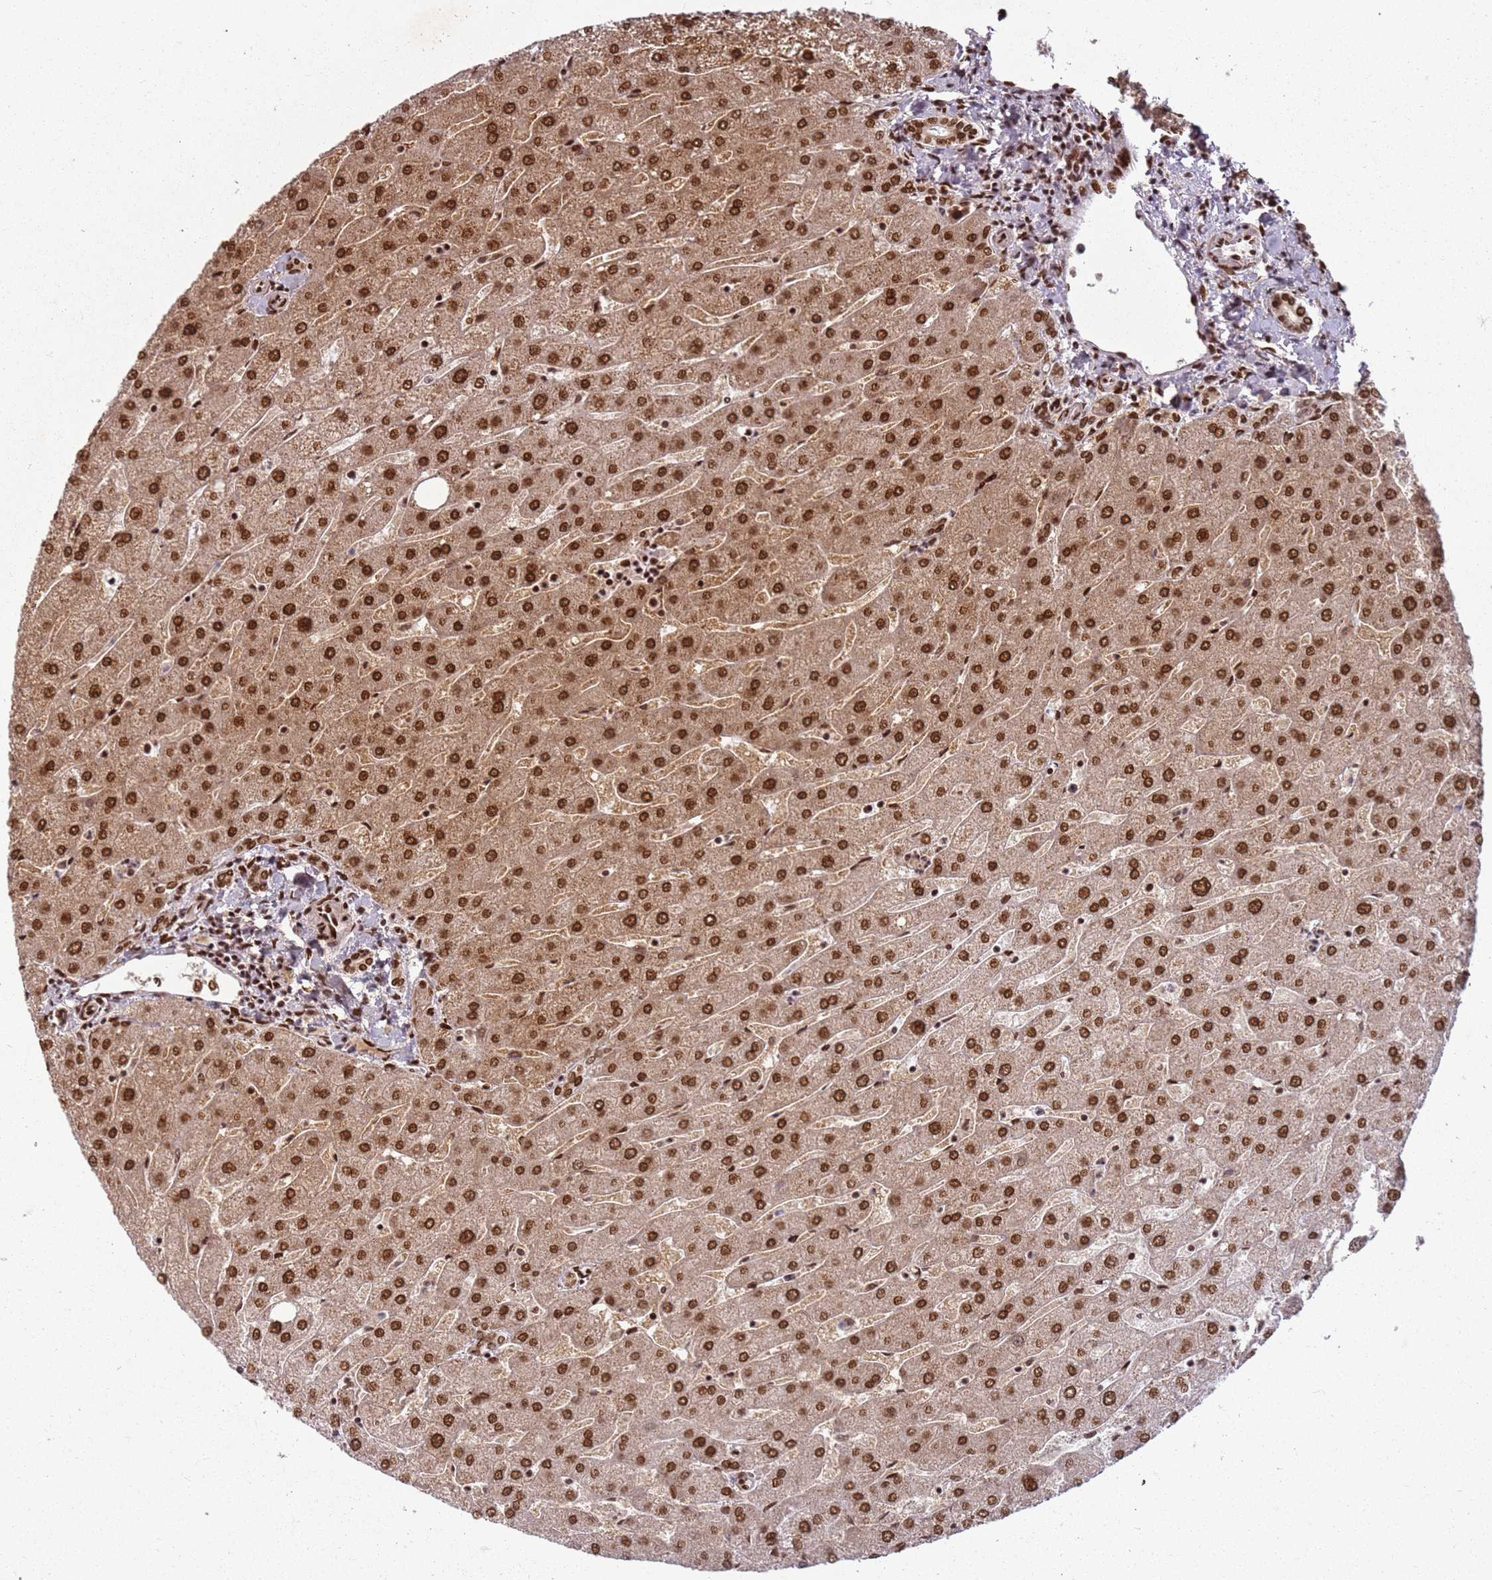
{"staining": {"intensity": "strong", "quantity": ">75%", "location": "nuclear"}, "tissue": "liver", "cell_type": "Cholangiocytes", "image_type": "normal", "snomed": [{"axis": "morphology", "description": "Normal tissue, NOS"}, {"axis": "topography", "description": "Liver"}], "caption": "Protein positivity by immunohistochemistry (IHC) reveals strong nuclear staining in about >75% of cholangiocytes in benign liver. (Stains: DAB (3,3'-diaminobenzidine) in brown, nuclei in blue, Microscopy: brightfield microscopy at high magnification).", "gene": "TENT4A", "patient": {"sex": "male", "age": 67}}